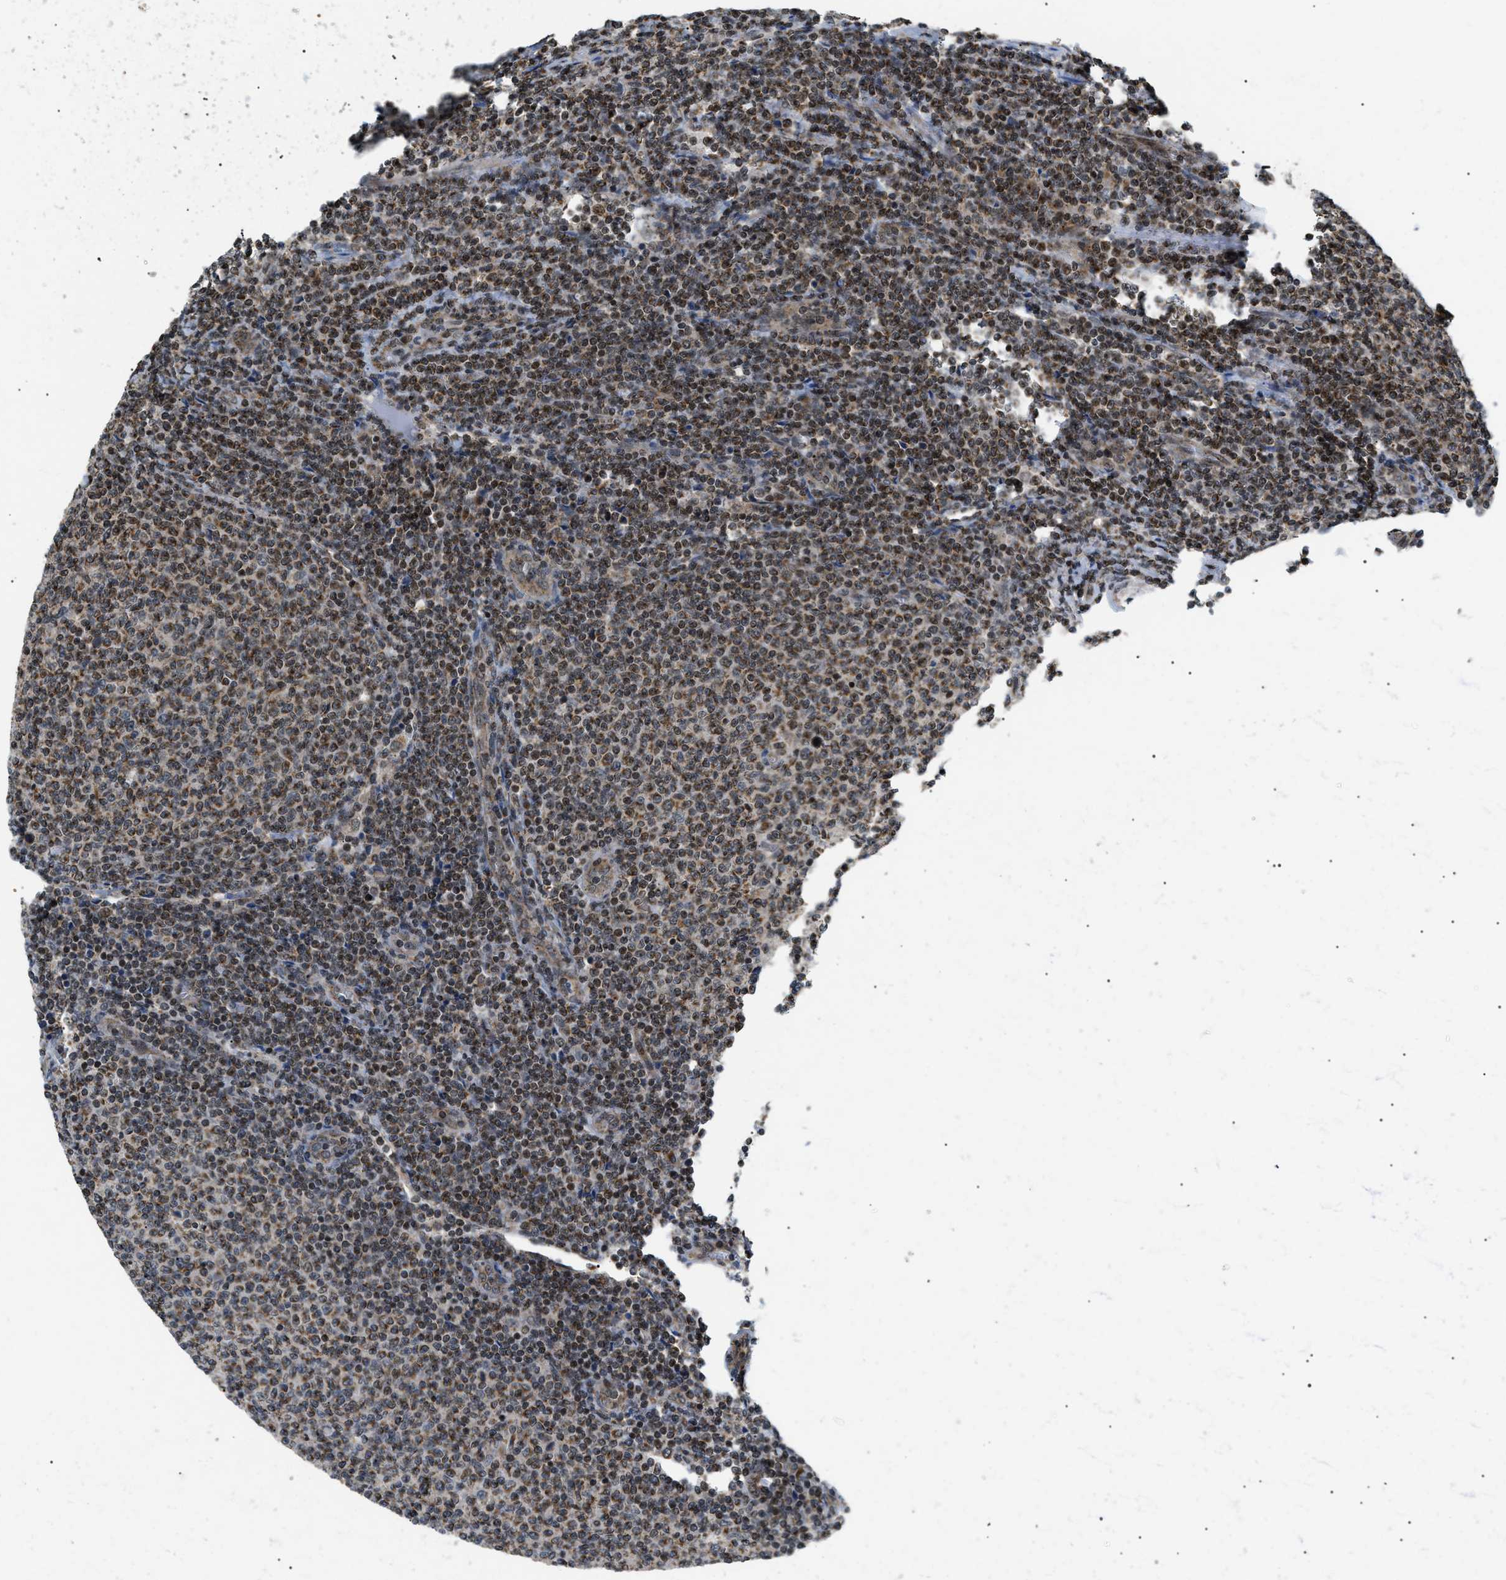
{"staining": {"intensity": "negative", "quantity": "none", "location": "none"}, "tissue": "lymphoma", "cell_type": "Tumor cells", "image_type": "cancer", "snomed": [{"axis": "morphology", "description": "Malignant lymphoma, non-Hodgkin's type, Low grade"}, {"axis": "topography", "description": "Lymph node"}], "caption": "High power microscopy image of an immunohistochemistry (IHC) image of lymphoma, revealing no significant expression in tumor cells.", "gene": "ZBTB11", "patient": {"sex": "male", "age": 66}}